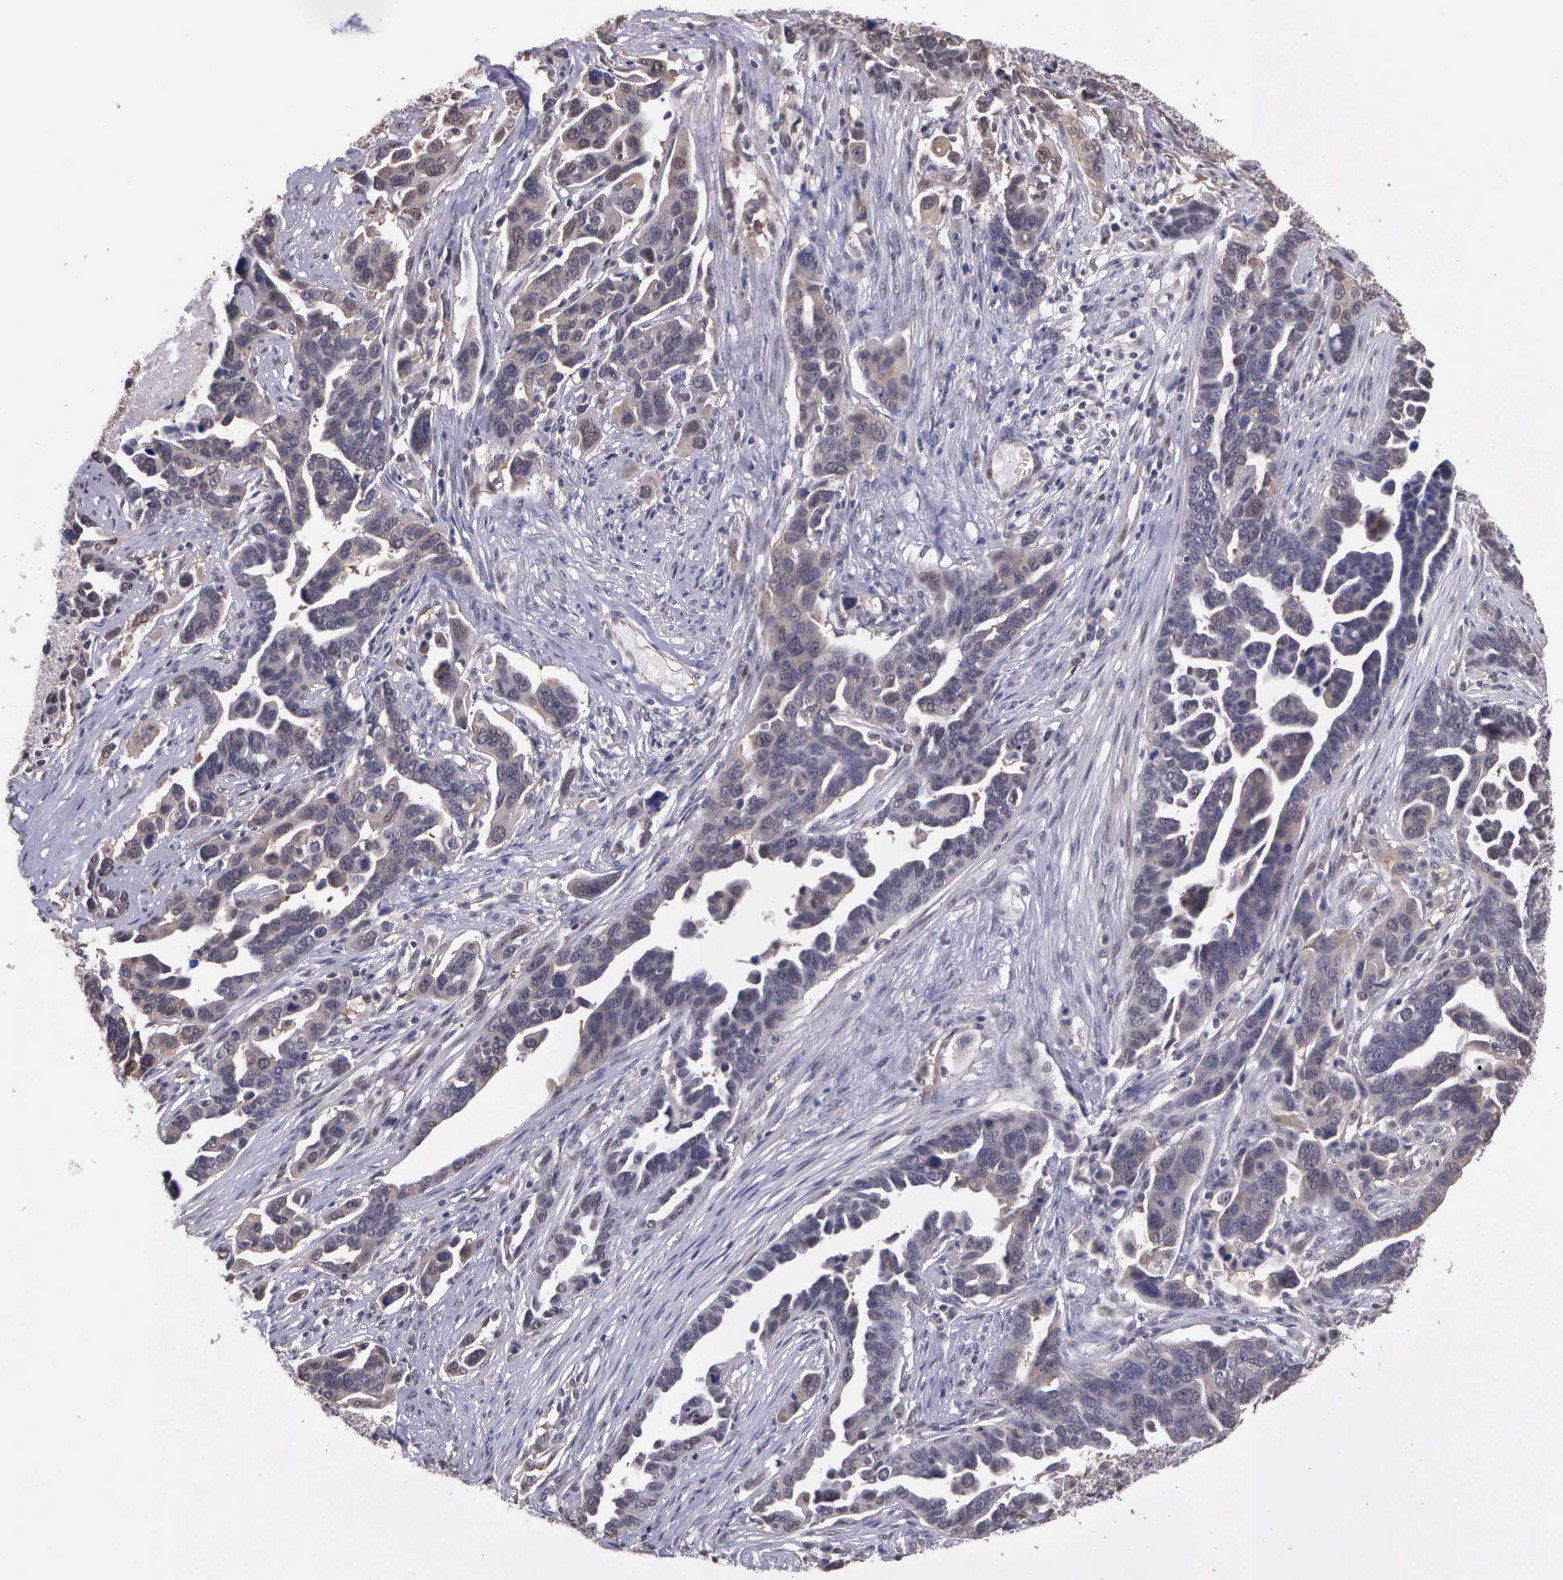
{"staining": {"intensity": "weak", "quantity": "25%-75%", "location": "cytoplasmic/membranous"}, "tissue": "ovarian cancer", "cell_type": "Tumor cells", "image_type": "cancer", "snomed": [{"axis": "morphology", "description": "Cystadenocarcinoma, serous, NOS"}, {"axis": "topography", "description": "Ovary"}], "caption": "About 25%-75% of tumor cells in serous cystadenocarcinoma (ovarian) display weak cytoplasmic/membranous protein staining as visualized by brown immunohistochemical staining.", "gene": "PSMC1", "patient": {"sex": "female", "age": 54}}